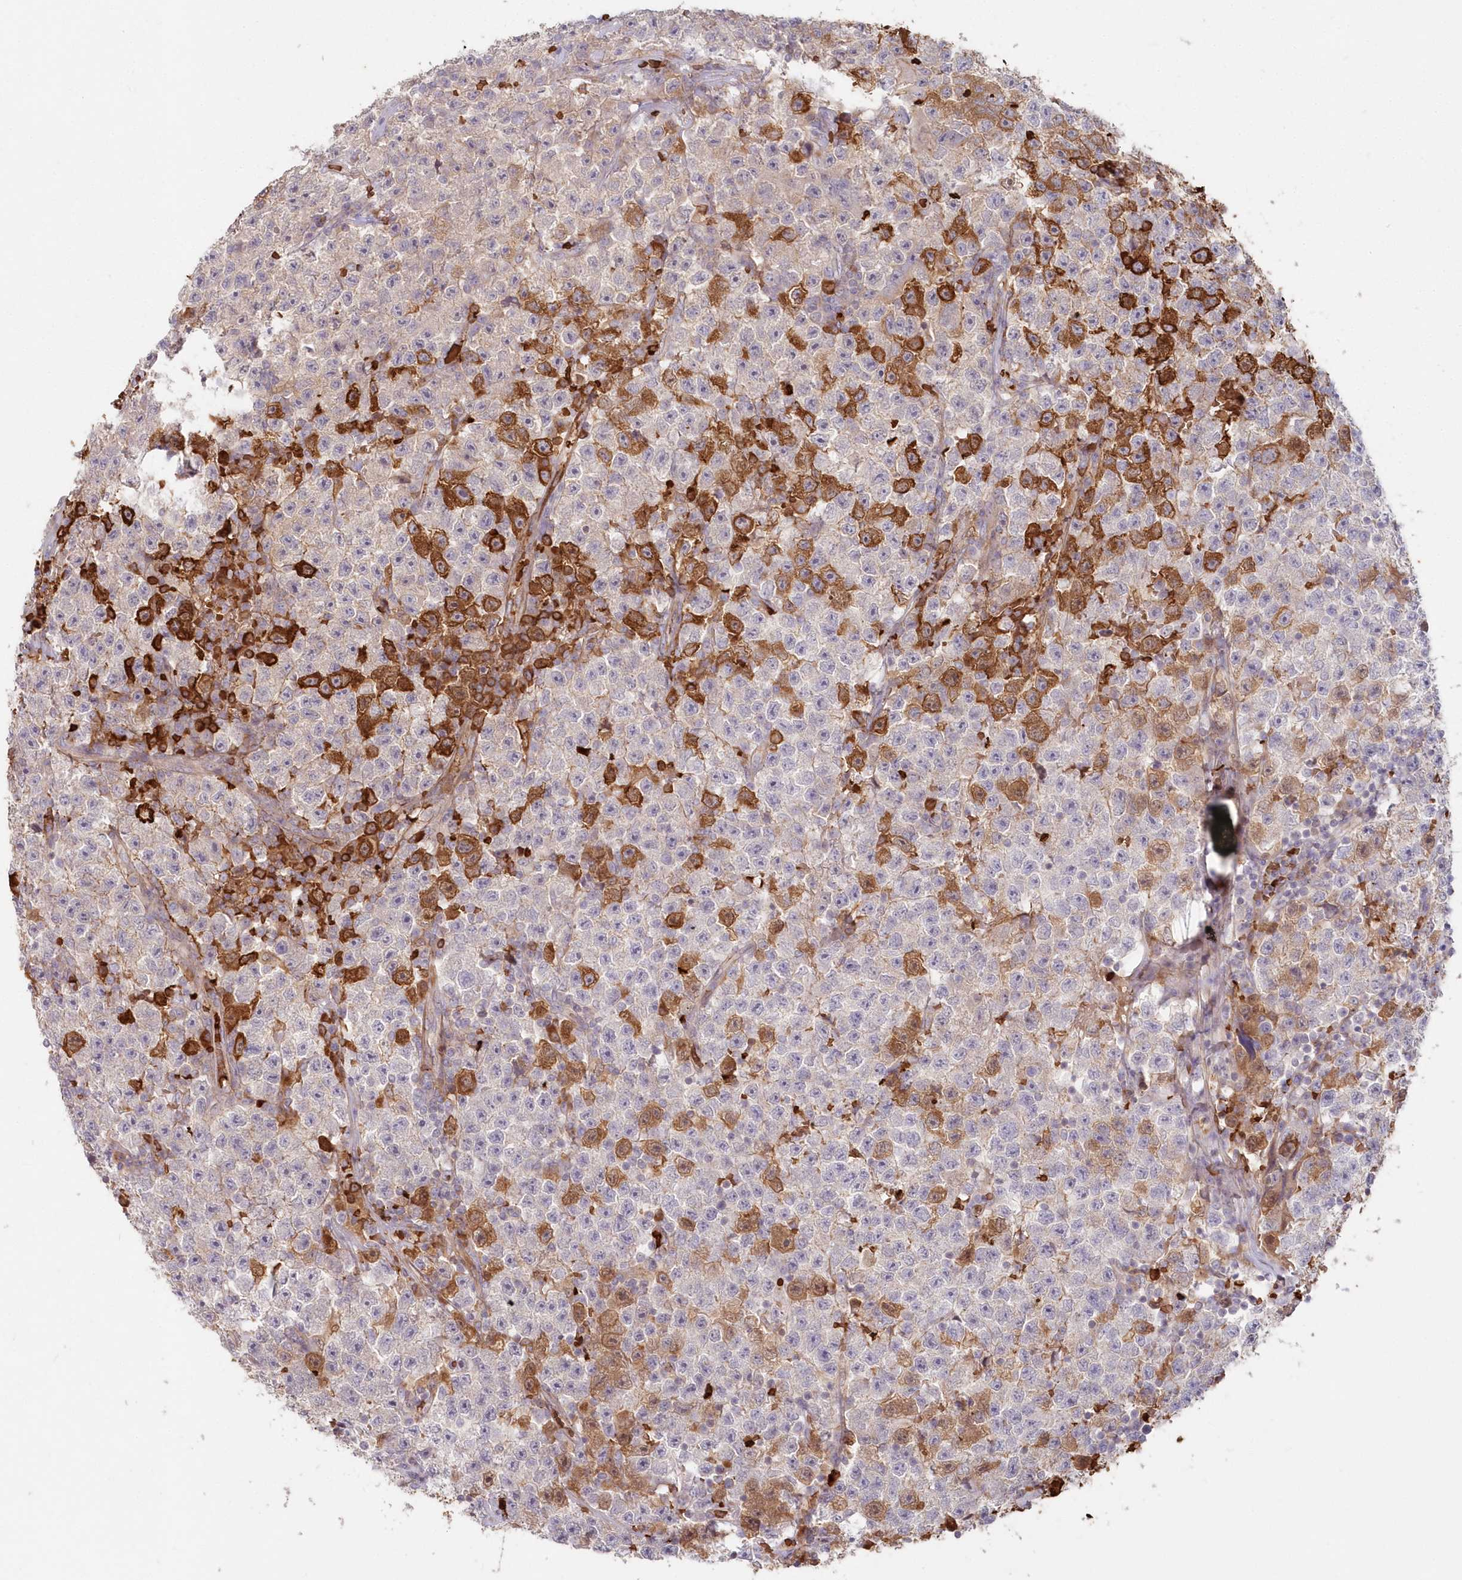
{"staining": {"intensity": "moderate", "quantity": "<25%", "location": "cytoplasmic/membranous"}, "tissue": "testis cancer", "cell_type": "Tumor cells", "image_type": "cancer", "snomed": [{"axis": "morphology", "description": "Seminoma, NOS"}, {"axis": "topography", "description": "Testis"}], "caption": "High-power microscopy captured an immunohistochemistry histopathology image of seminoma (testis), revealing moderate cytoplasmic/membranous staining in approximately <25% of tumor cells.", "gene": "SERINC1", "patient": {"sex": "male", "age": 22}}